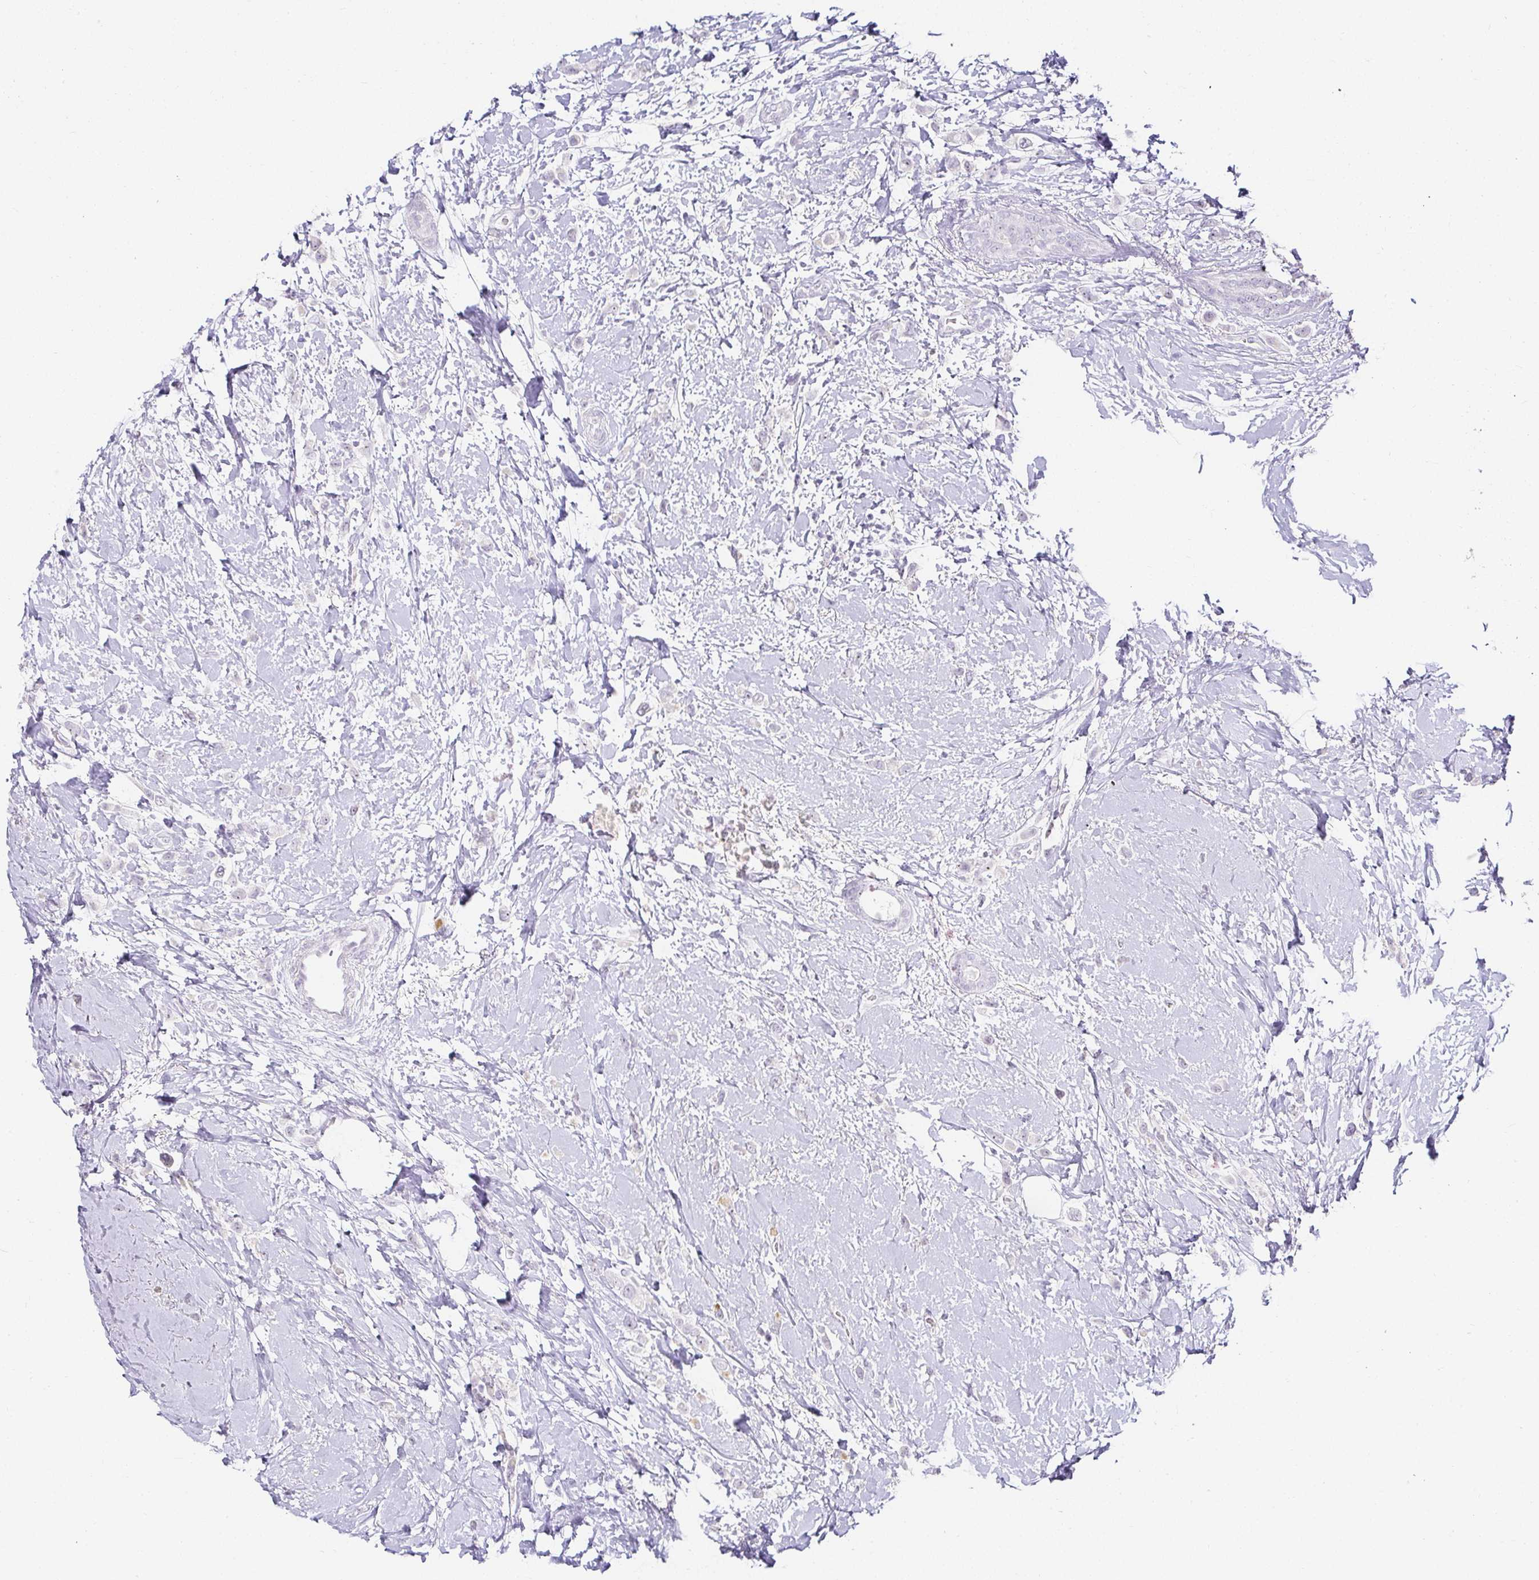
{"staining": {"intensity": "negative", "quantity": "none", "location": "none"}, "tissue": "breast cancer", "cell_type": "Tumor cells", "image_type": "cancer", "snomed": [{"axis": "morphology", "description": "Lobular carcinoma"}, {"axis": "topography", "description": "Breast"}], "caption": "This is a histopathology image of immunohistochemistry (IHC) staining of lobular carcinoma (breast), which shows no expression in tumor cells.", "gene": "ACAN", "patient": {"sex": "female", "age": 66}}